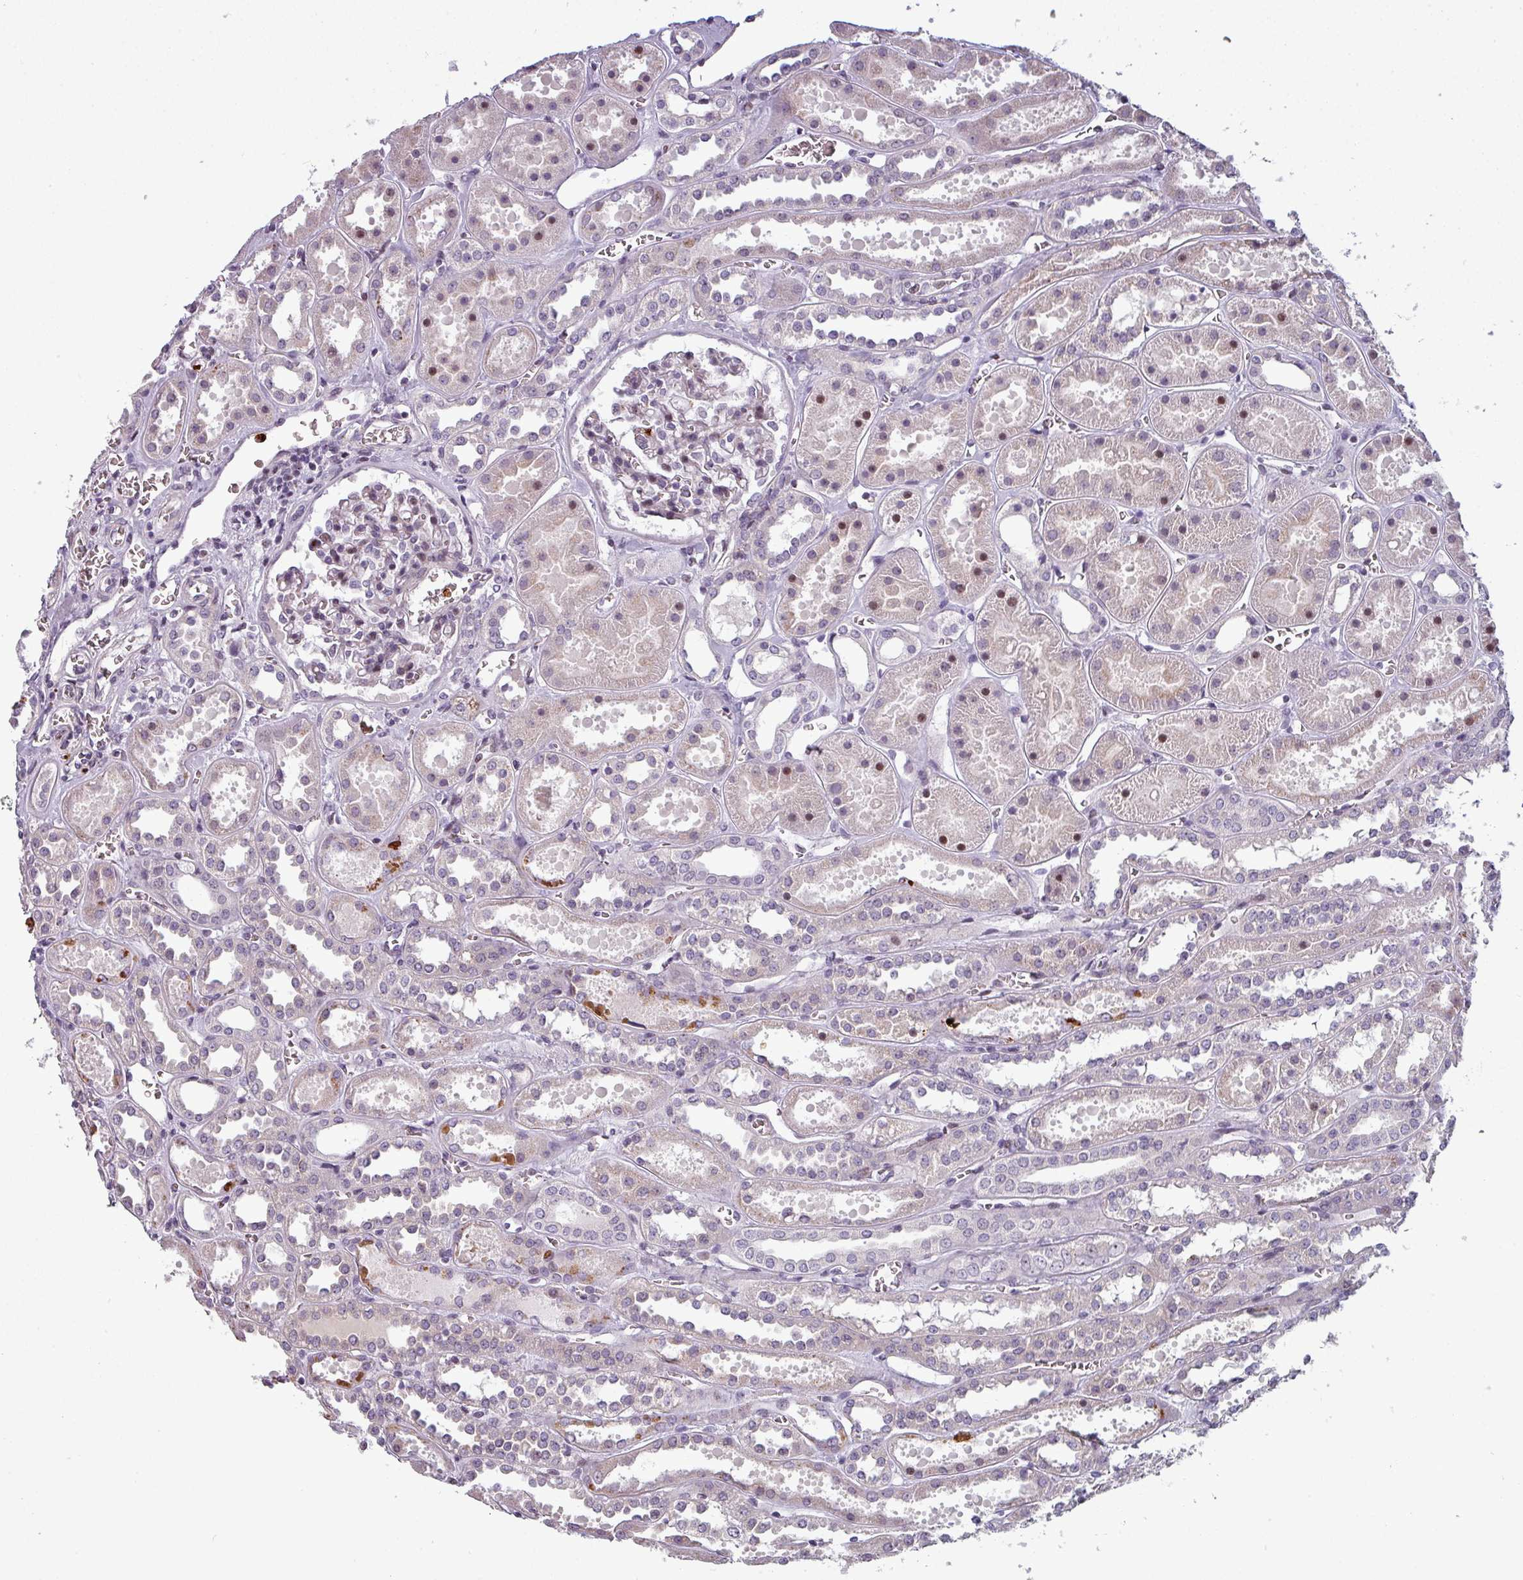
{"staining": {"intensity": "weak", "quantity": "<25%", "location": "nuclear"}, "tissue": "kidney", "cell_type": "Cells in glomeruli", "image_type": "normal", "snomed": [{"axis": "morphology", "description": "Normal tissue, NOS"}, {"axis": "topography", "description": "Kidney"}], "caption": "IHC photomicrograph of unremarkable kidney: human kidney stained with DAB shows no significant protein staining in cells in glomeruli.", "gene": "TMEFF1", "patient": {"sex": "female", "age": 41}}